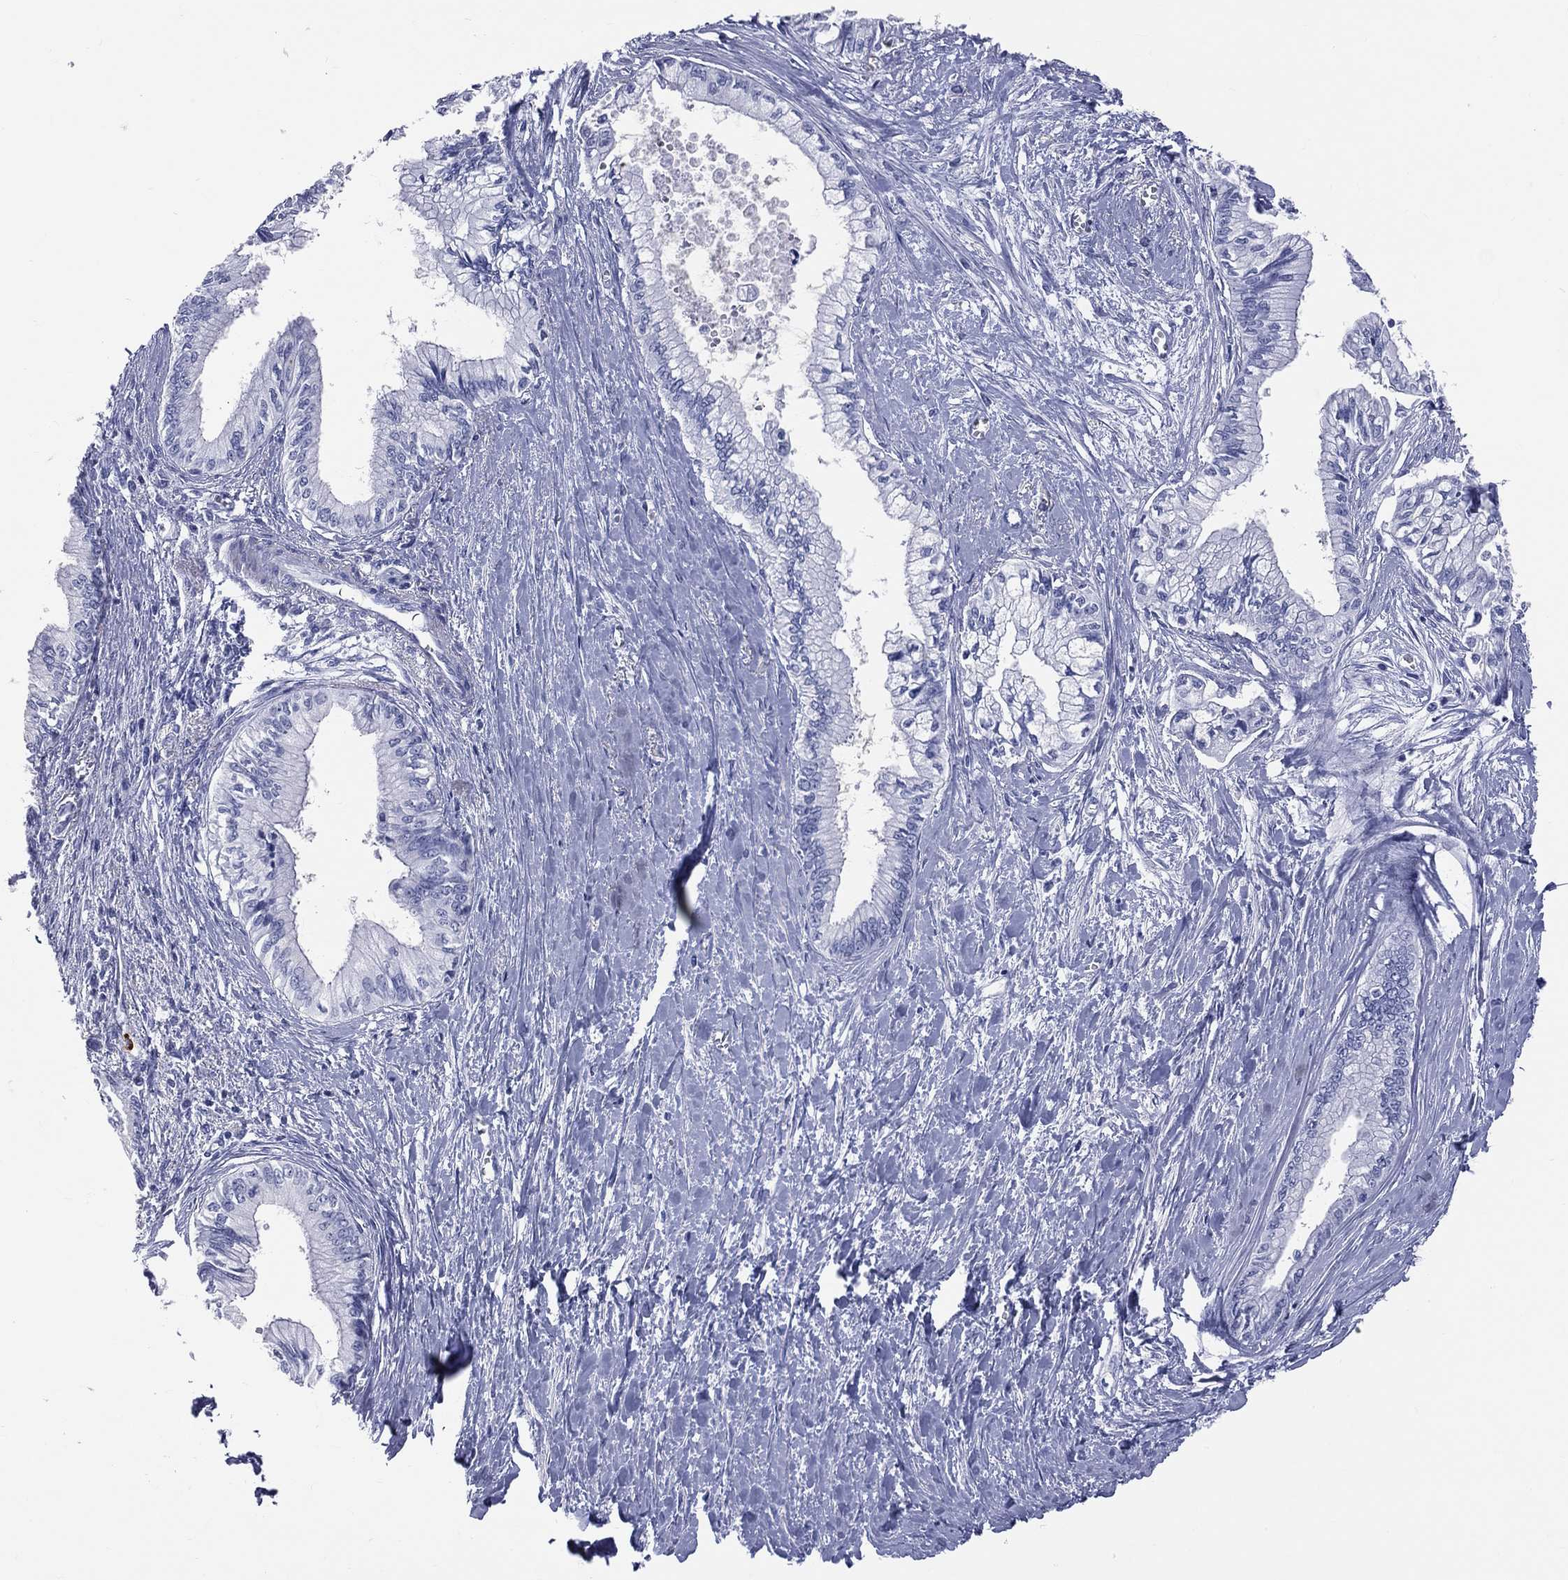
{"staining": {"intensity": "negative", "quantity": "none", "location": "none"}, "tissue": "pancreatic cancer", "cell_type": "Tumor cells", "image_type": "cancer", "snomed": [{"axis": "morphology", "description": "Adenocarcinoma, NOS"}, {"axis": "topography", "description": "Pancreas"}], "caption": "IHC micrograph of adenocarcinoma (pancreatic) stained for a protein (brown), which shows no positivity in tumor cells. (Brightfield microscopy of DAB immunohistochemistry at high magnification).", "gene": "PGLYRP1", "patient": {"sex": "female", "age": 61}}